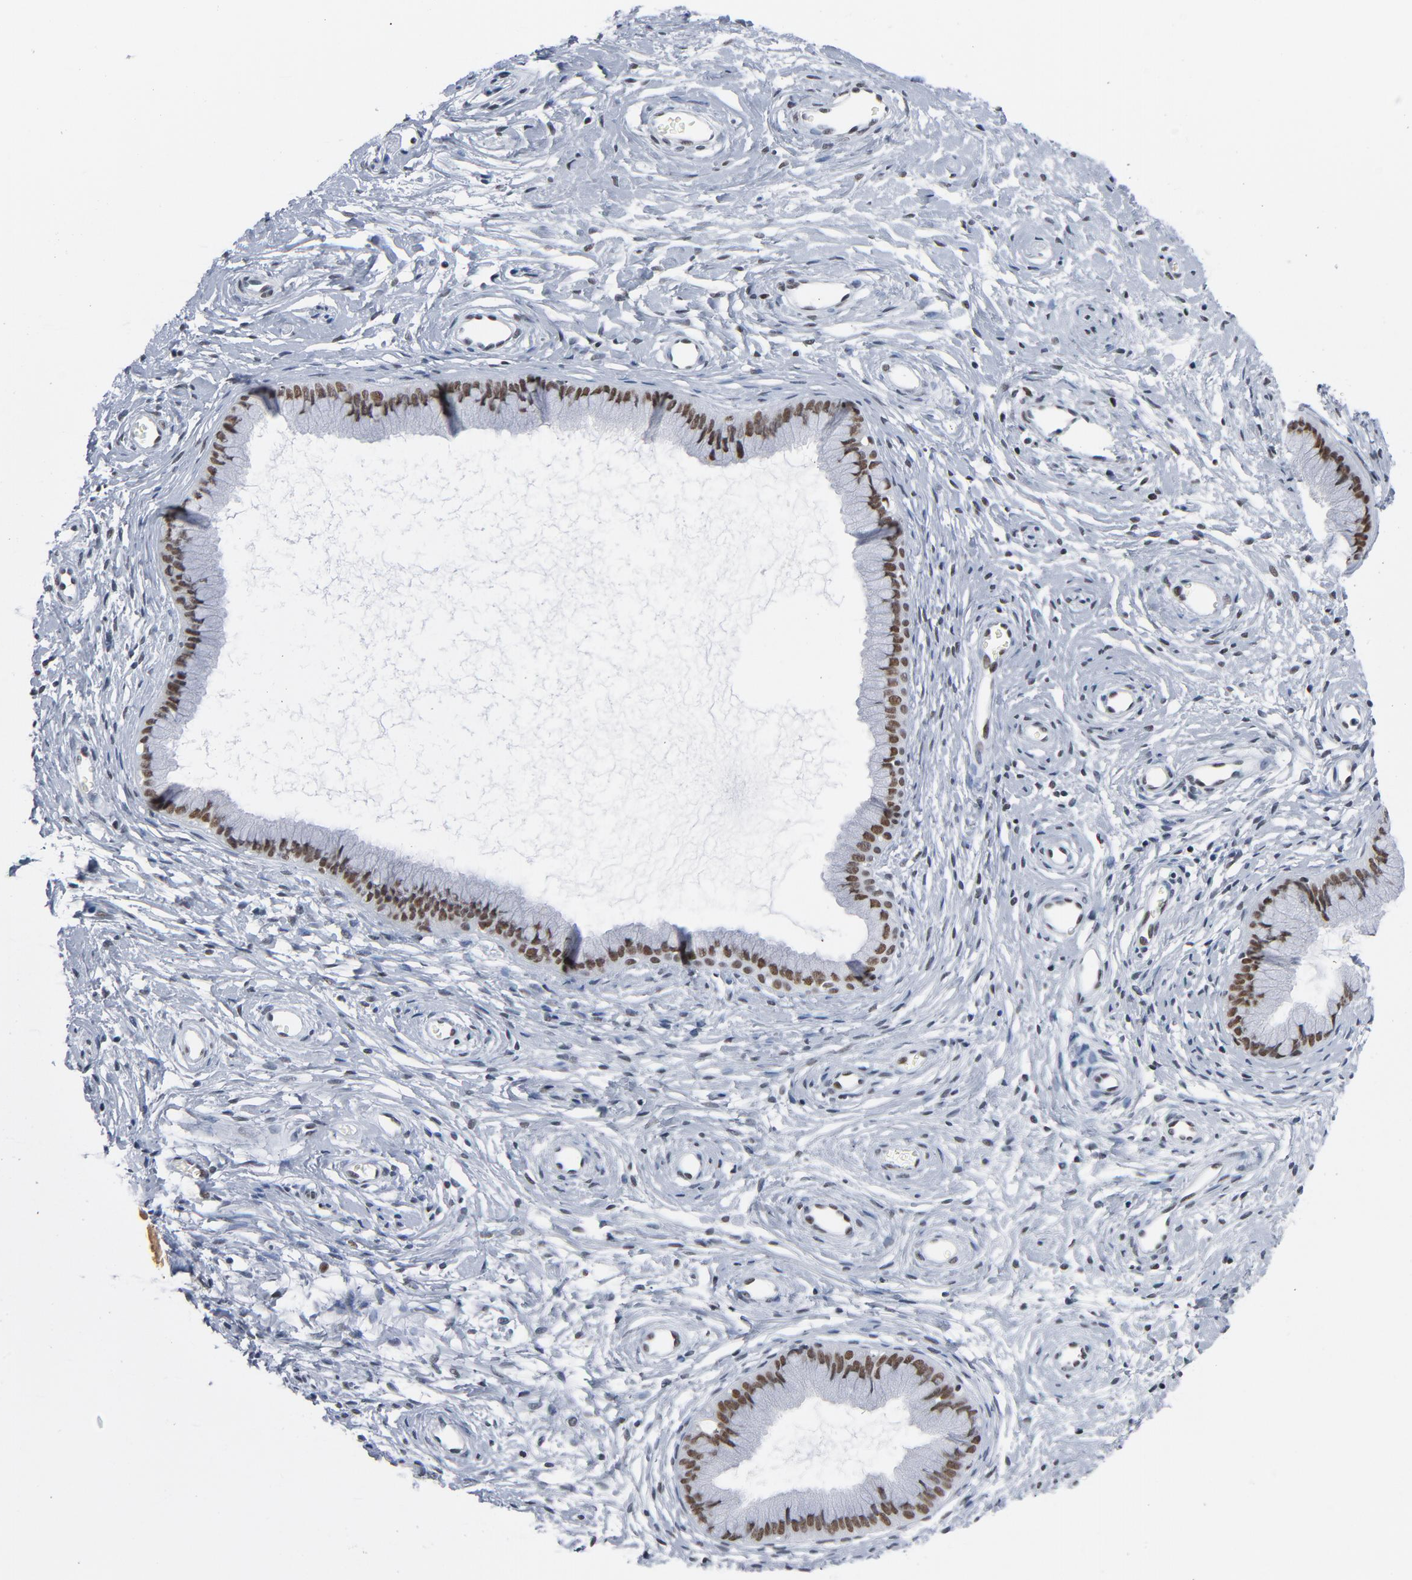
{"staining": {"intensity": "moderate", "quantity": ">75%", "location": "nuclear"}, "tissue": "cervix", "cell_type": "Glandular cells", "image_type": "normal", "snomed": [{"axis": "morphology", "description": "Normal tissue, NOS"}, {"axis": "topography", "description": "Cervix"}], "caption": "Cervix was stained to show a protein in brown. There is medium levels of moderate nuclear positivity in about >75% of glandular cells. The staining was performed using DAB (3,3'-diaminobenzidine), with brown indicating positive protein expression. Nuclei are stained blue with hematoxylin.", "gene": "CSTF2", "patient": {"sex": "female", "age": 39}}